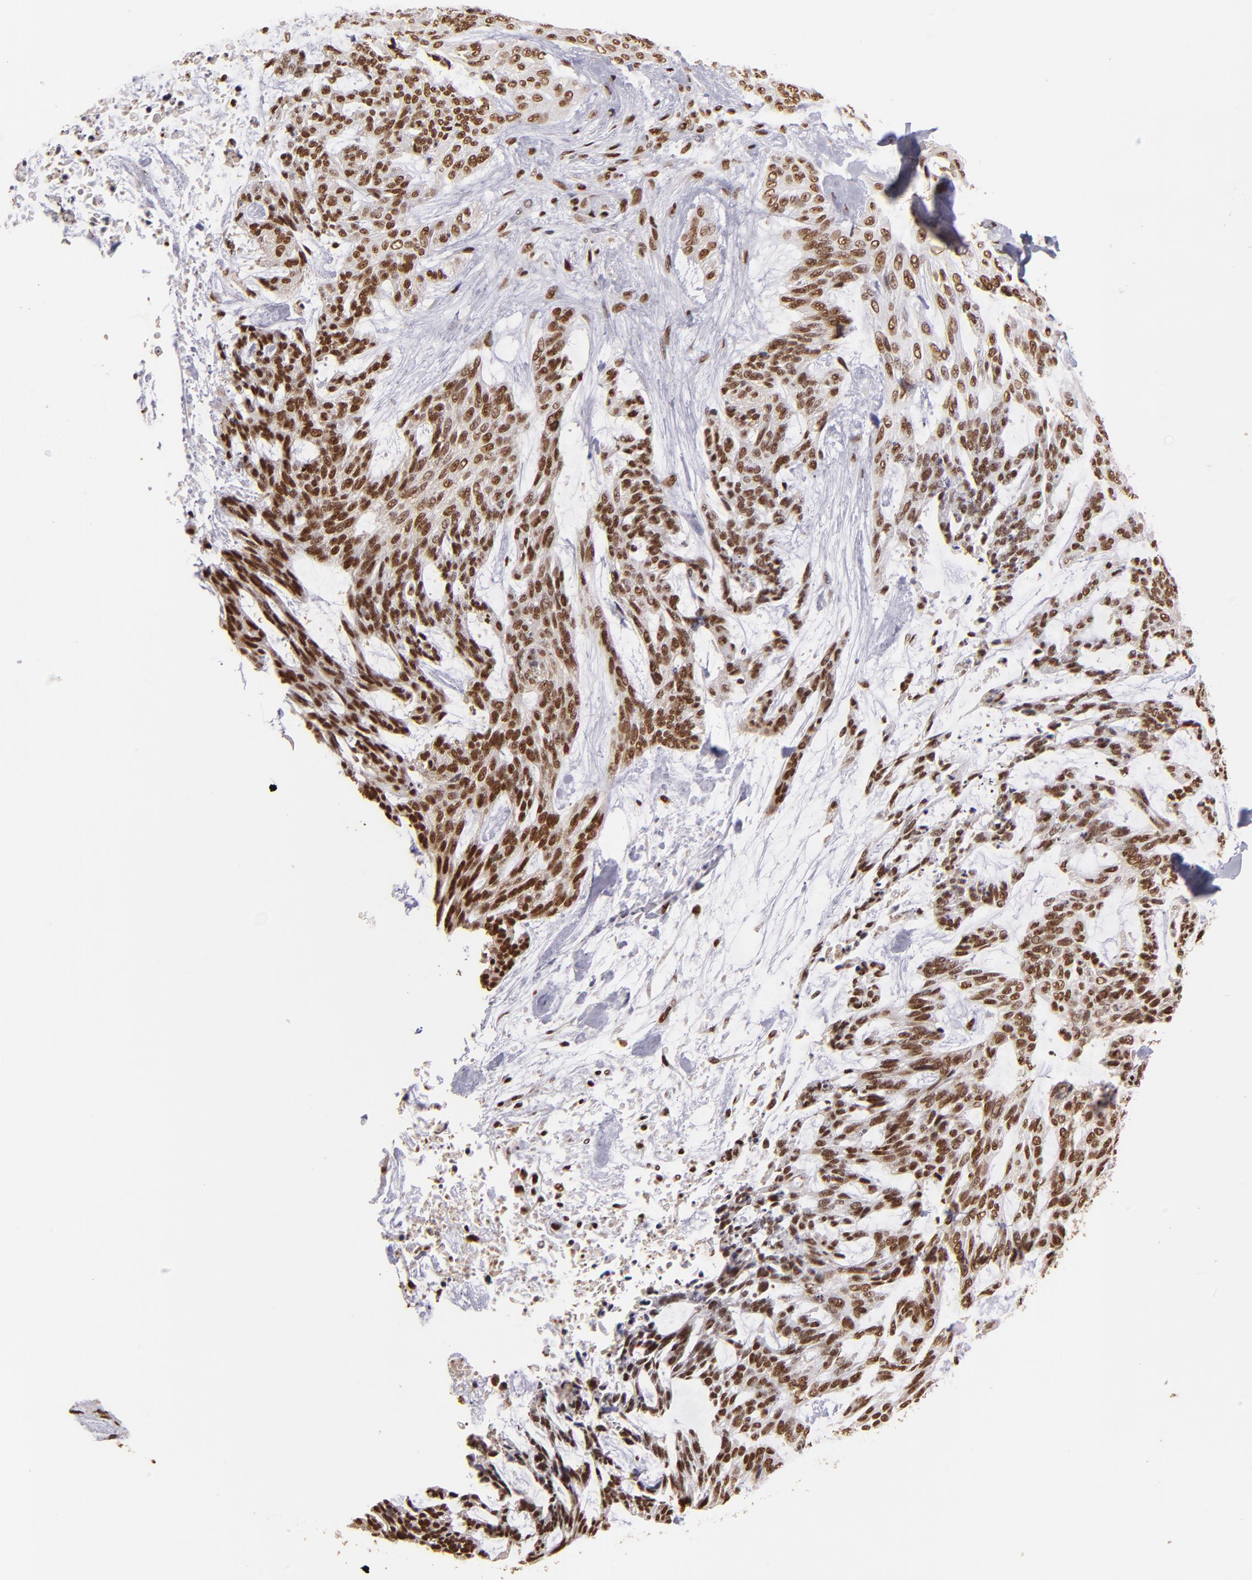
{"staining": {"intensity": "strong", "quantity": ">75%", "location": "nuclear"}, "tissue": "skin cancer", "cell_type": "Tumor cells", "image_type": "cancer", "snomed": [{"axis": "morphology", "description": "Normal tissue, NOS"}, {"axis": "morphology", "description": "Basal cell carcinoma"}, {"axis": "topography", "description": "Skin"}], "caption": "Brown immunohistochemical staining in basal cell carcinoma (skin) reveals strong nuclear staining in approximately >75% of tumor cells. The staining is performed using DAB (3,3'-diaminobenzidine) brown chromogen to label protein expression. The nuclei are counter-stained blue using hematoxylin.", "gene": "SP1", "patient": {"sex": "female", "age": 71}}